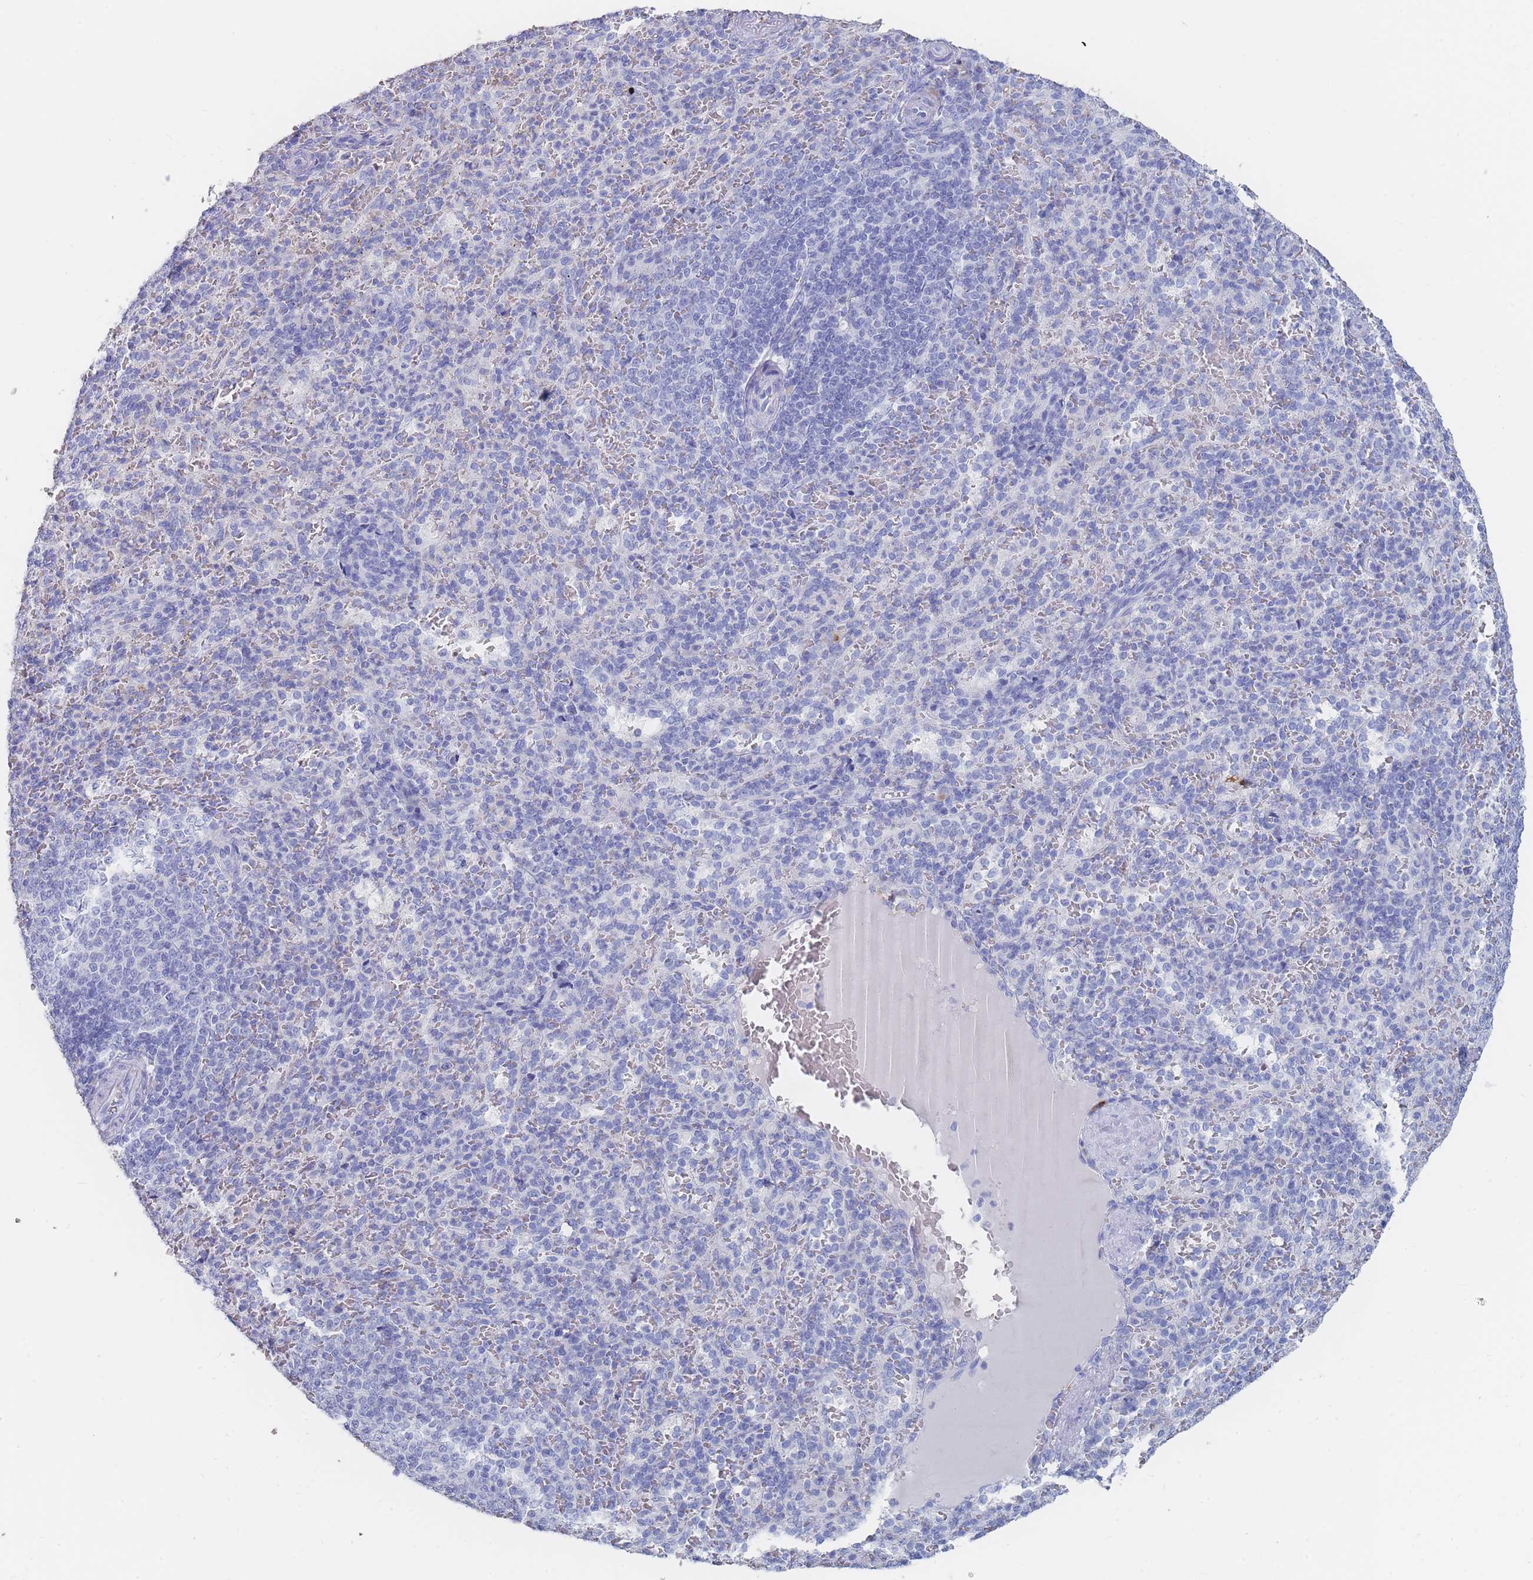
{"staining": {"intensity": "negative", "quantity": "none", "location": "none"}, "tissue": "spleen", "cell_type": "Cells in red pulp", "image_type": "normal", "snomed": [{"axis": "morphology", "description": "Normal tissue, NOS"}, {"axis": "topography", "description": "Spleen"}], "caption": "Cells in red pulp show no significant staining in unremarkable spleen.", "gene": "SLC25A35", "patient": {"sex": "female", "age": 21}}